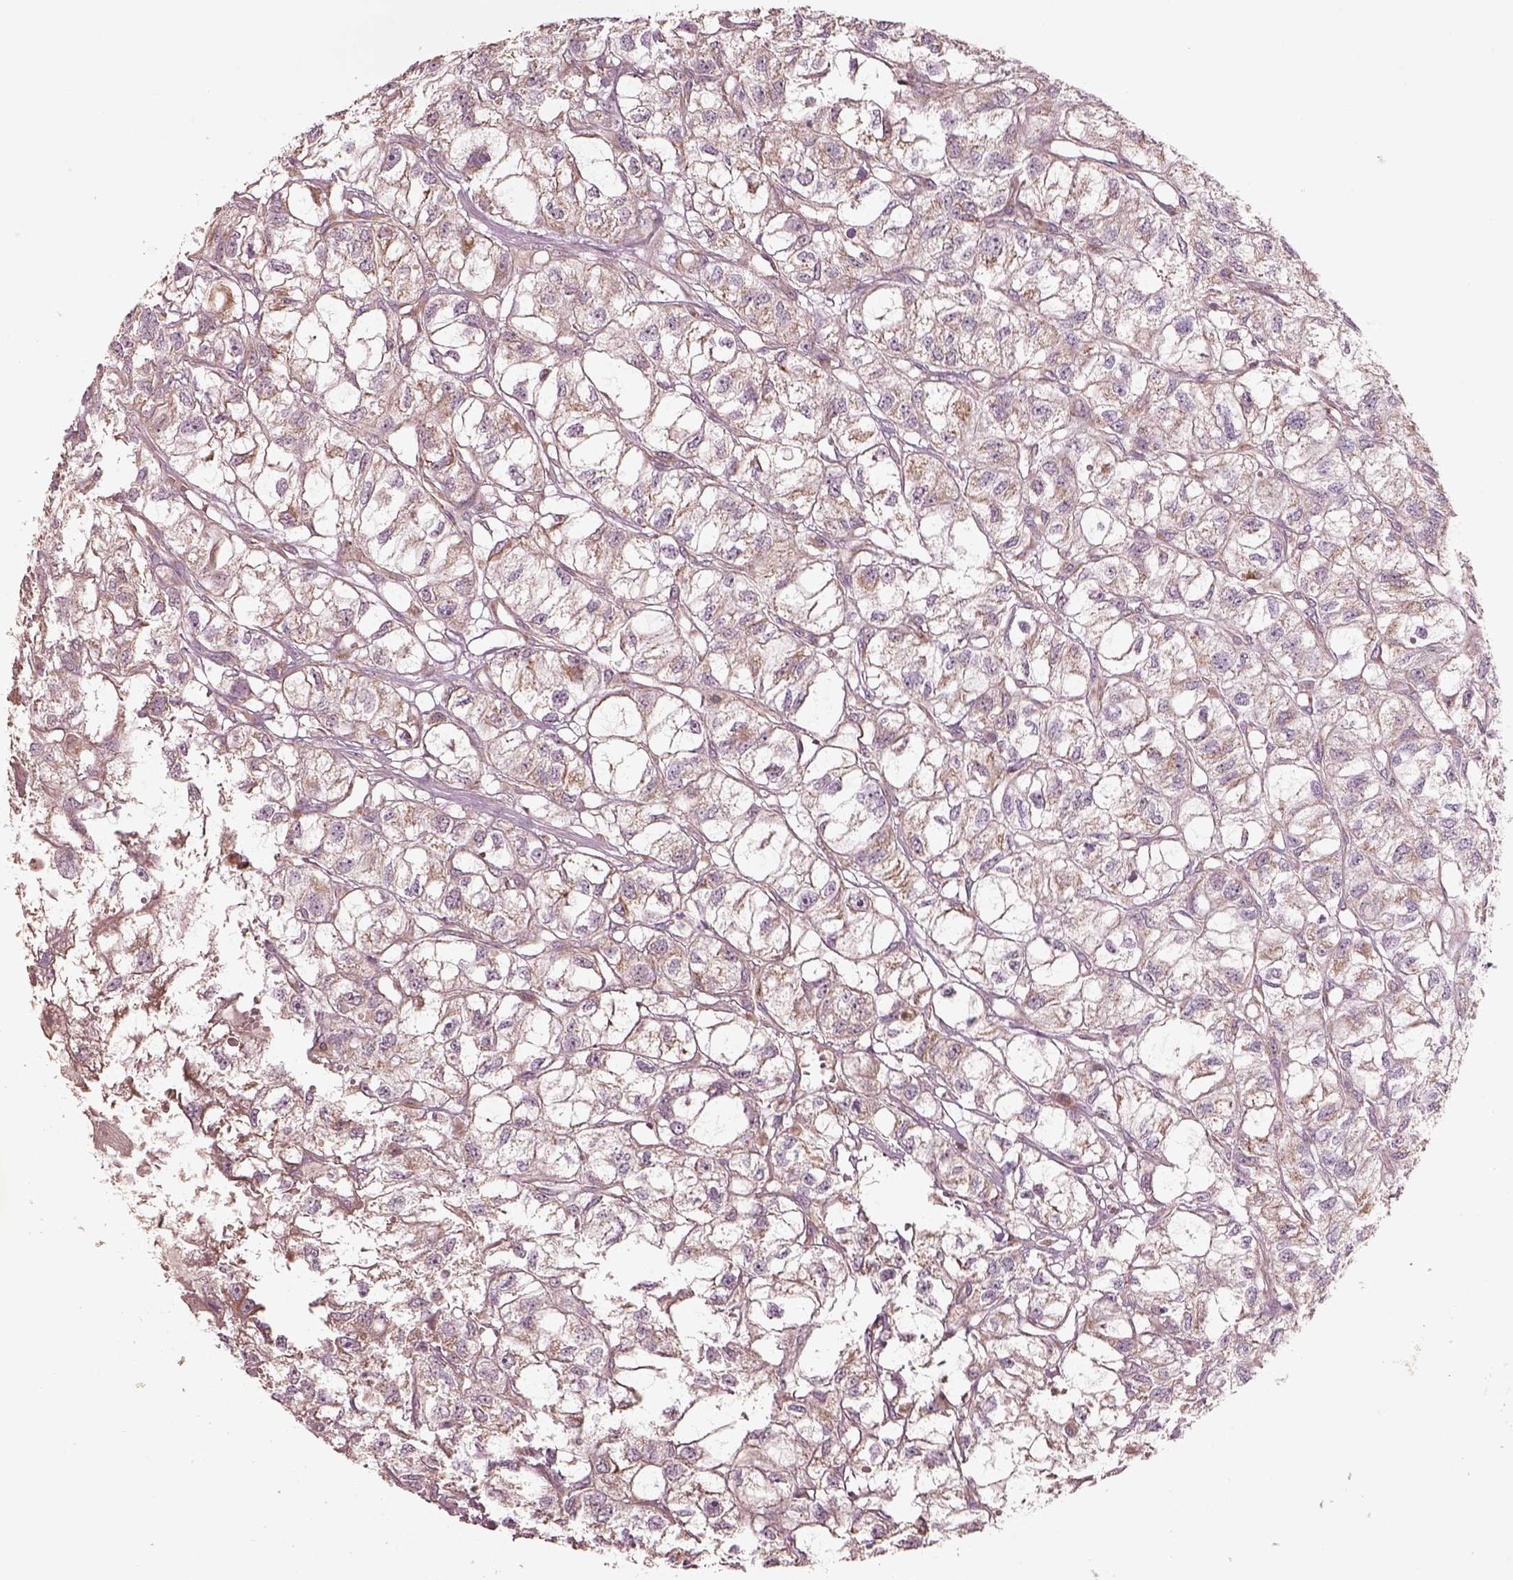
{"staining": {"intensity": "weak", "quantity": "25%-75%", "location": "cytoplasmic/membranous"}, "tissue": "renal cancer", "cell_type": "Tumor cells", "image_type": "cancer", "snomed": [{"axis": "morphology", "description": "Adenocarcinoma, NOS"}, {"axis": "topography", "description": "Kidney"}], "caption": "Immunohistochemical staining of human renal adenocarcinoma shows weak cytoplasmic/membranous protein expression in about 25%-75% of tumor cells.", "gene": "SLC25A5", "patient": {"sex": "male", "age": 56}}